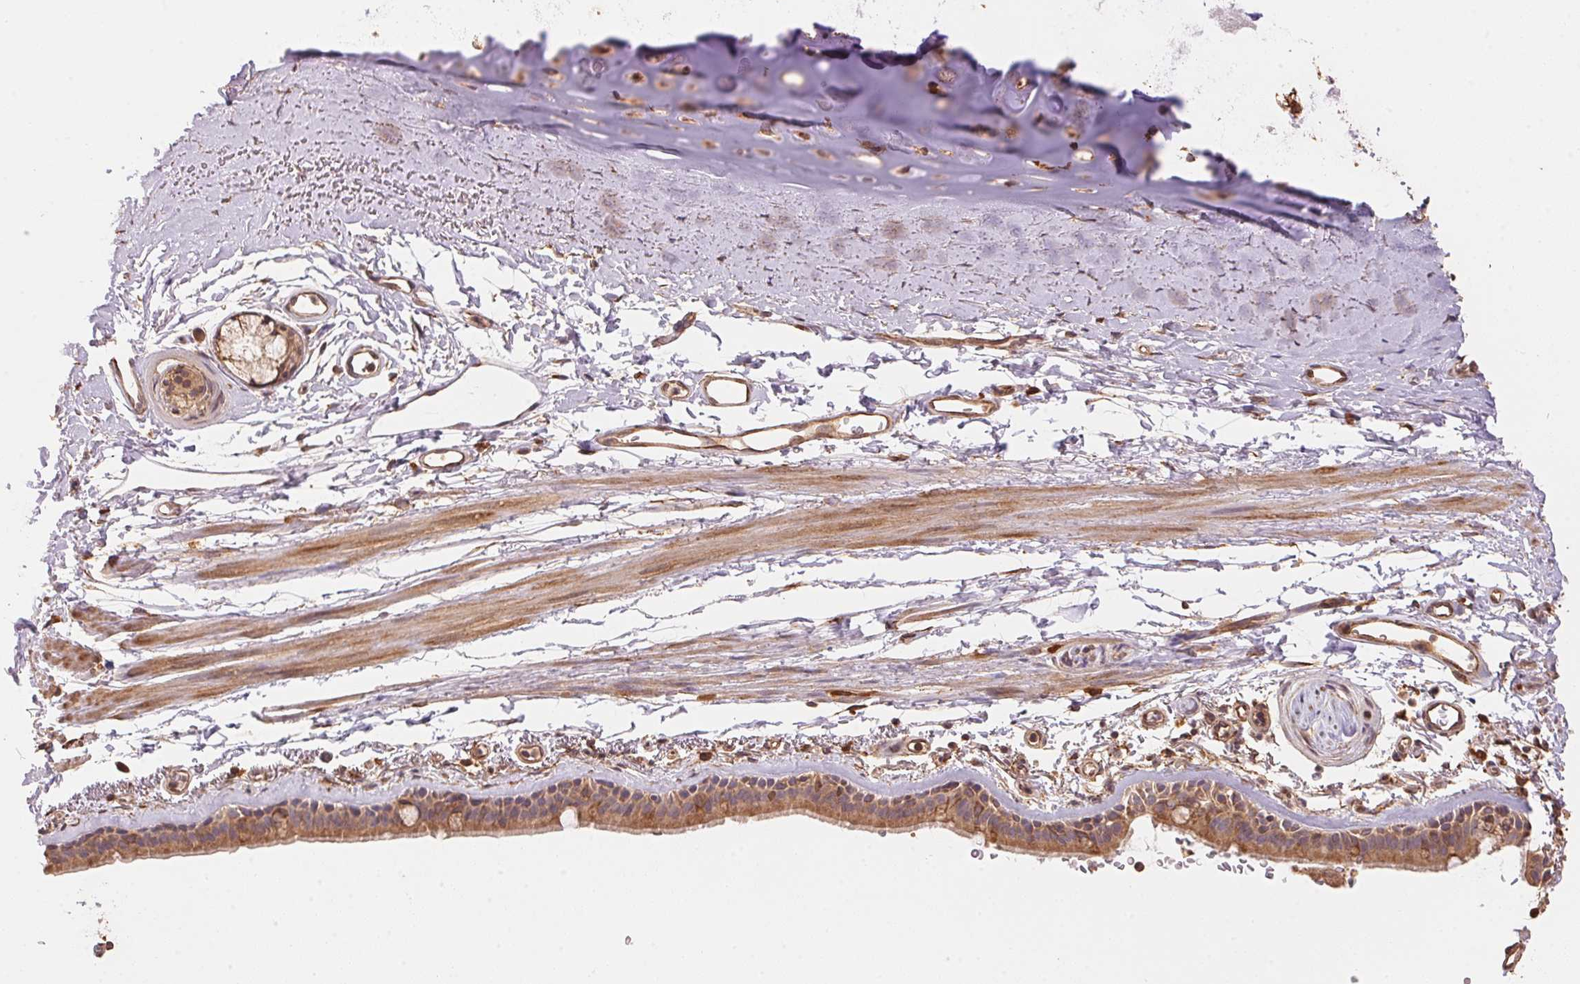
{"staining": {"intensity": "moderate", "quantity": ">75%", "location": "cytoplasmic/membranous"}, "tissue": "bronchus", "cell_type": "Respiratory epithelial cells", "image_type": "normal", "snomed": [{"axis": "morphology", "description": "Normal tissue, NOS"}, {"axis": "topography", "description": "Lymph node"}, {"axis": "topography", "description": "Bronchus"}], "caption": "A brown stain labels moderate cytoplasmic/membranous staining of a protein in respiratory epithelial cells of normal bronchus.", "gene": "C6orf163", "patient": {"sex": "female", "age": 70}}